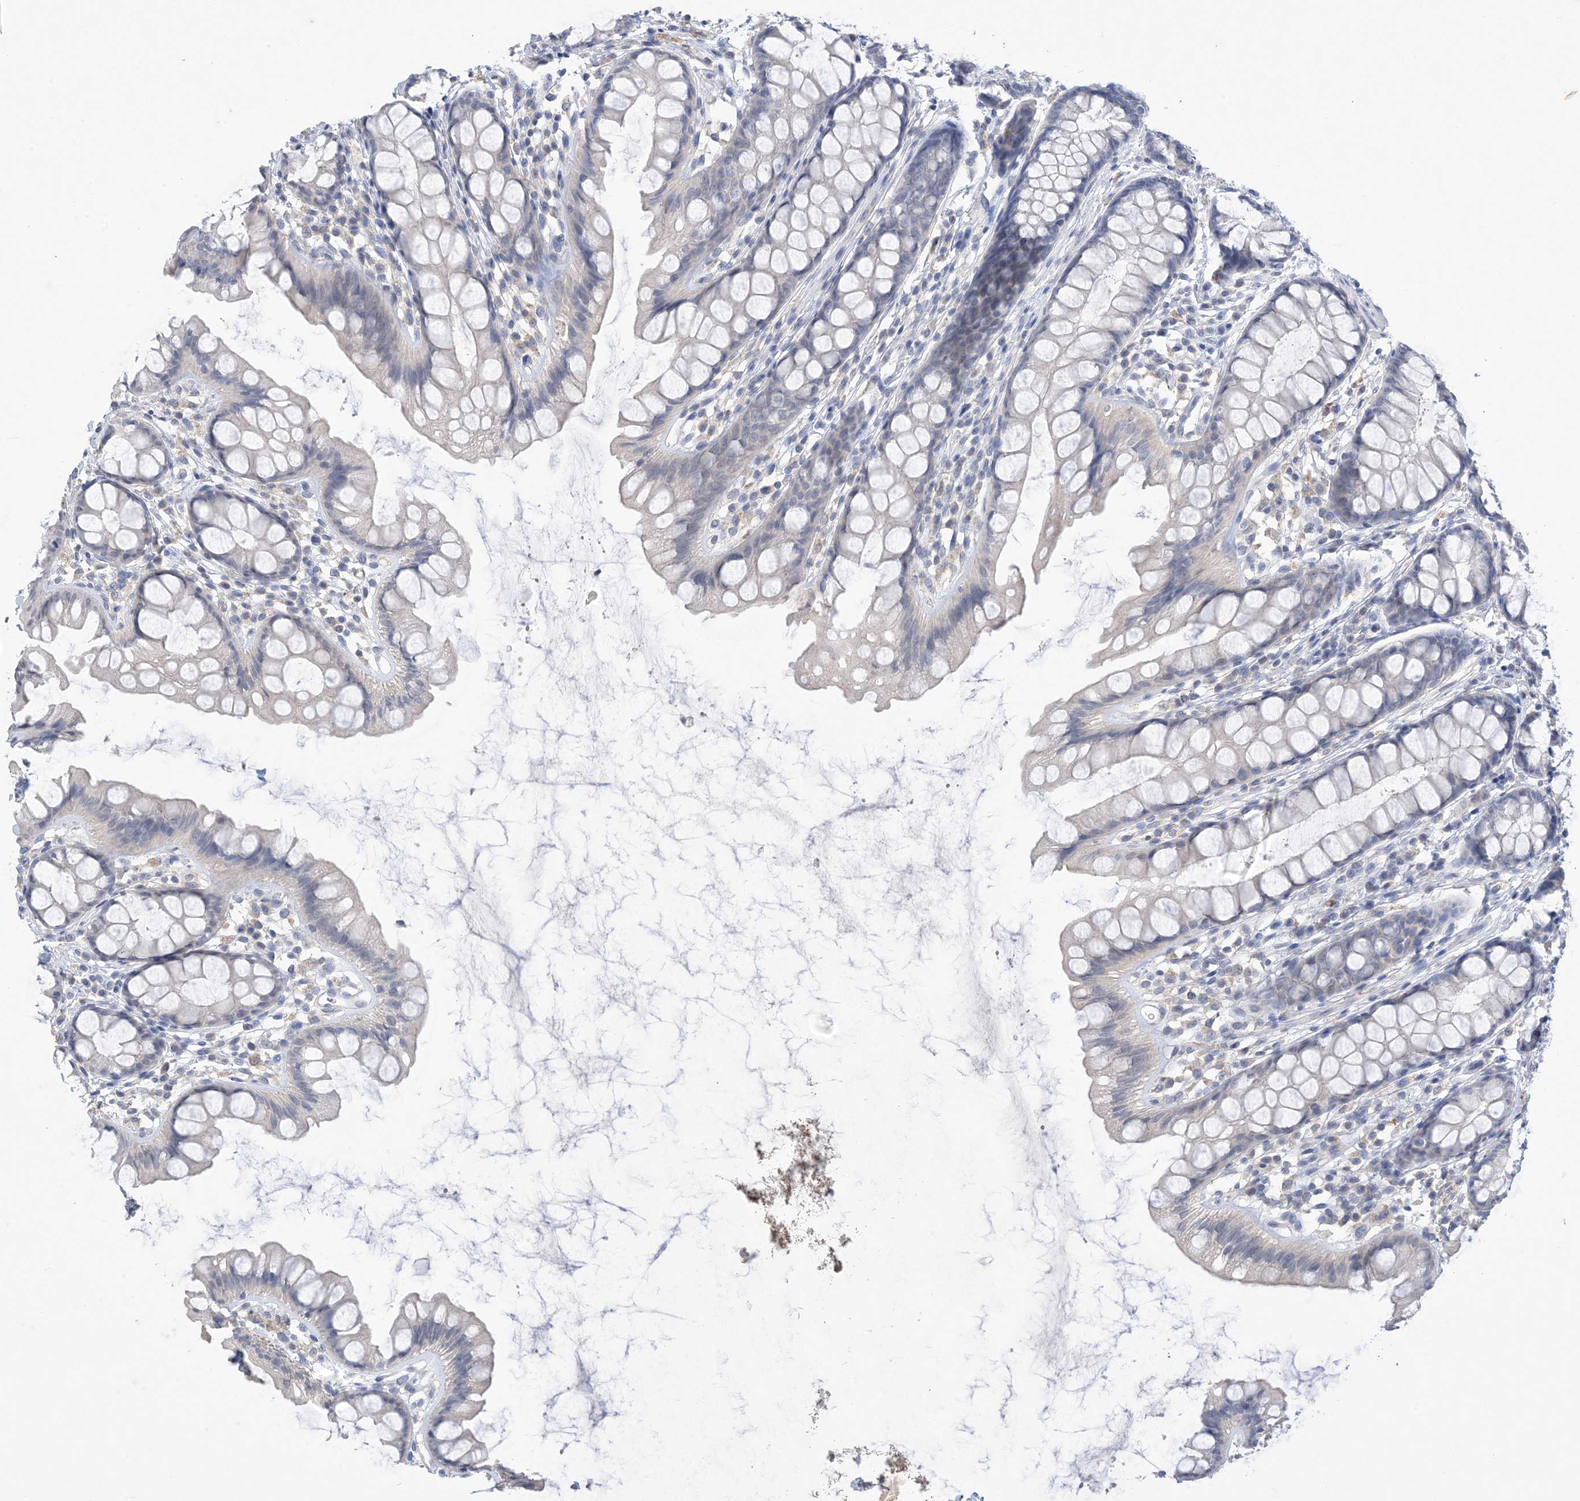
{"staining": {"intensity": "negative", "quantity": "none", "location": "none"}, "tissue": "rectum", "cell_type": "Glandular cells", "image_type": "normal", "snomed": [{"axis": "morphology", "description": "Normal tissue, NOS"}, {"axis": "topography", "description": "Rectum"}], "caption": "Immunohistochemistry of normal rectum displays no expression in glandular cells. (Immunohistochemistry, brightfield microscopy, high magnification).", "gene": "DSC3", "patient": {"sex": "female", "age": 65}}